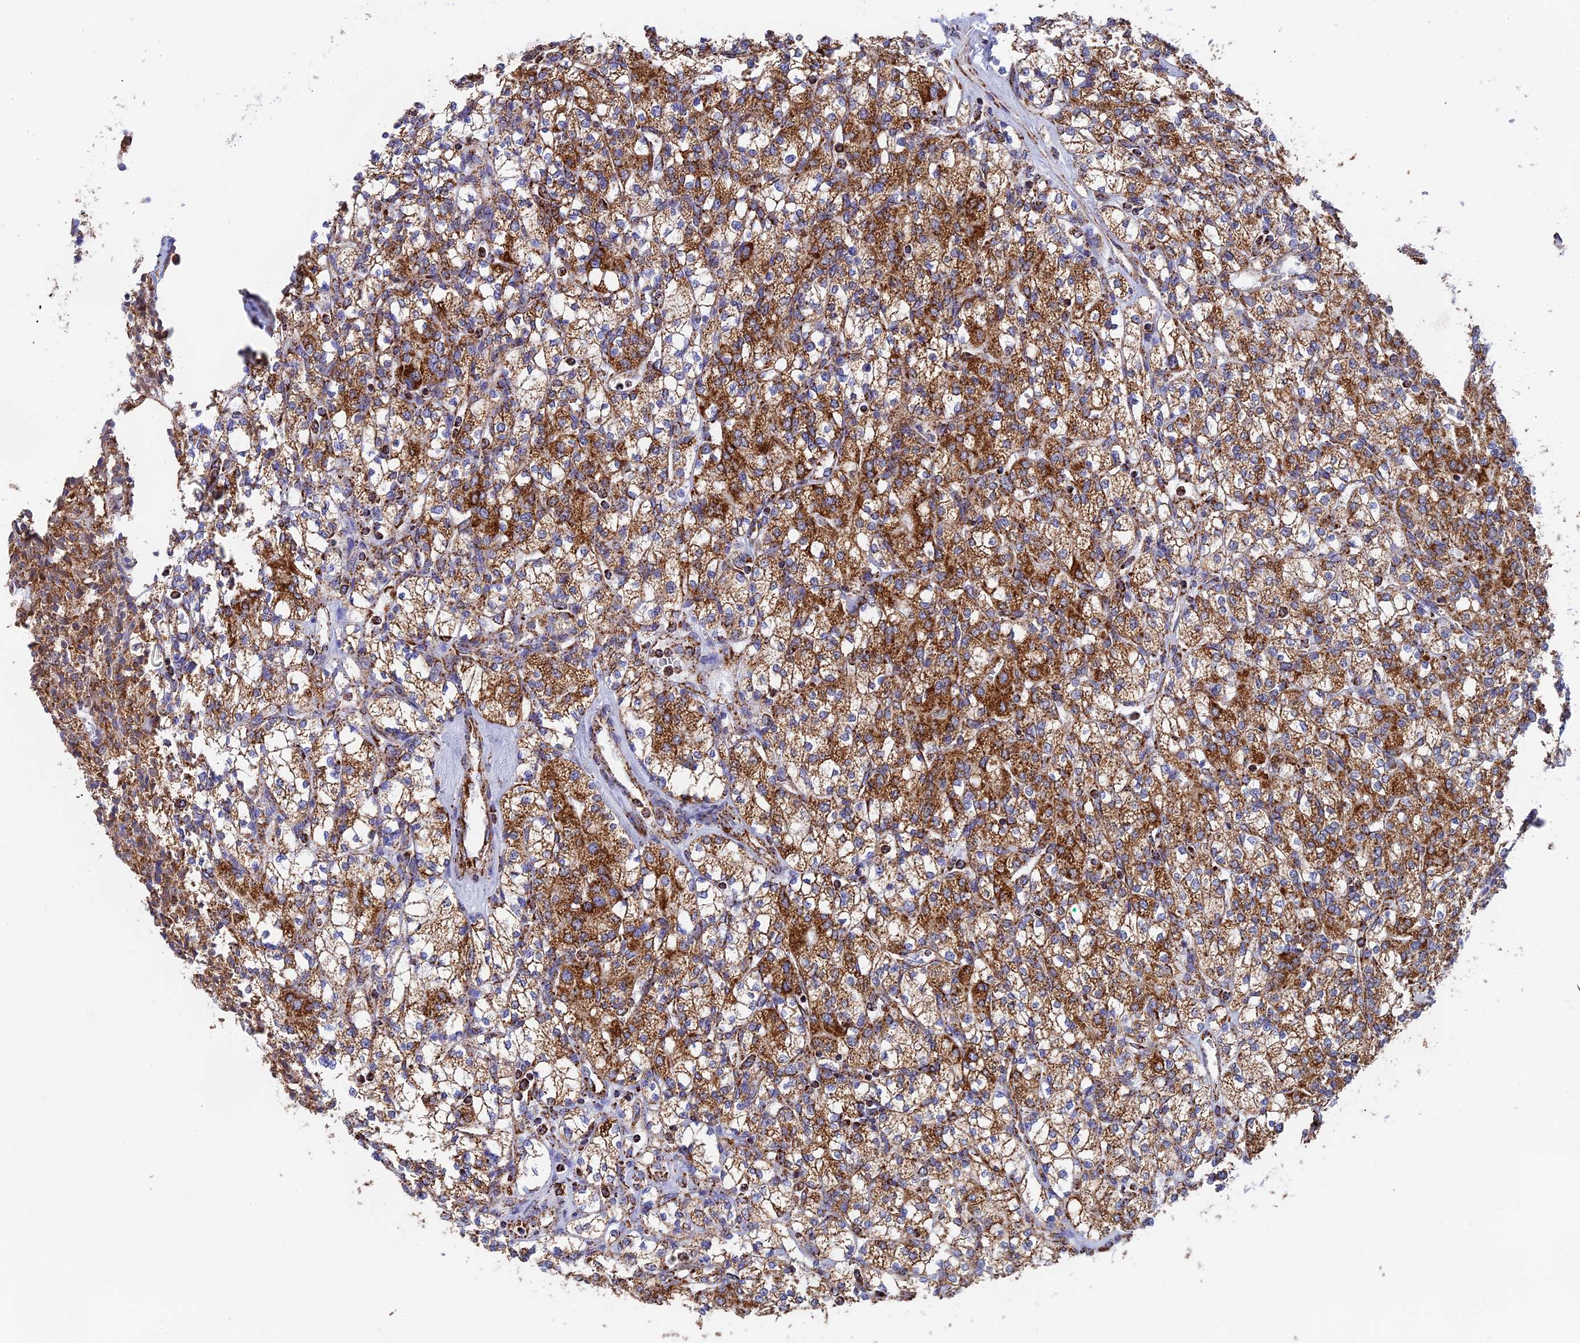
{"staining": {"intensity": "strong", "quantity": "25%-75%", "location": "cytoplasmic/membranous"}, "tissue": "renal cancer", "cell_type": "Tumor cells", "image_type": "cancer", "snomed": [{"axis": "morphology", "description": "Adenocarcinoma, NOS"}, {"axis": "topography", "description": "Kidney"}], "caption": "Adenocarcinoma (renal) stained with DAB (3,3'-diaminobenzidine) IHC displays high levels of strong cytoplasmic/membranous positivity in about 25%-75% of tumor cells.", "gene": "CDC16", "patient": {"sex": "male", "age": 77}}